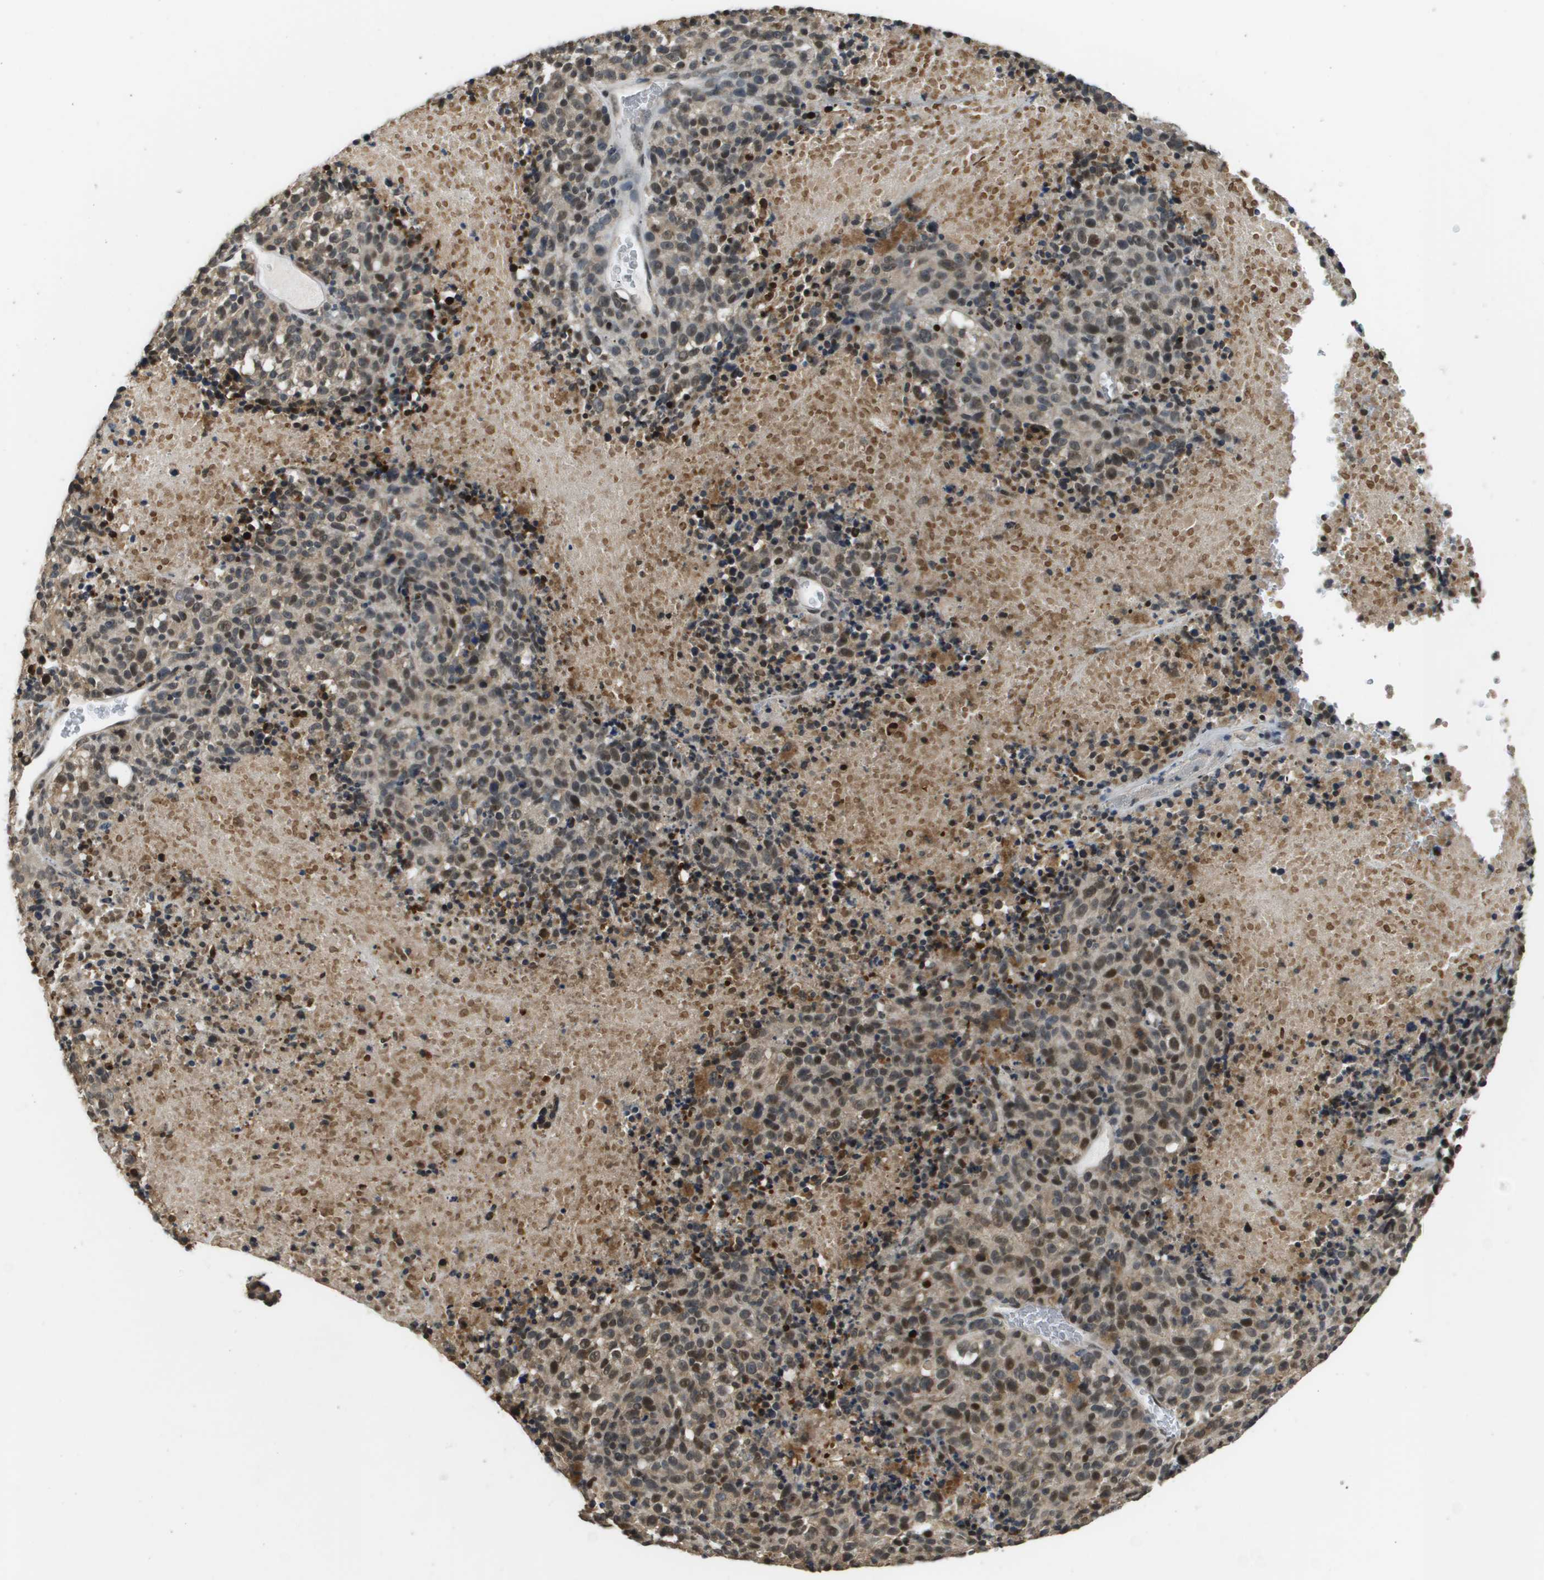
{"staining": {"intensity": "moderate", "quantity": "25%-75%", "location": "nuclear"}, "tissue": "melanoma", "cell_type": "Tumor cells", "image_type": "cancer", "snomed": [{"axis": "morphology", "description": "Malignant melanoma, Metastatic site"}, {"axis": "topography", "description": "Cerebral cortex"}], "caption": "Approximately 25%-75% of tumor cells in malignant melanoma (metastatic site) reveal moderate nuclear protein expression as visualized by brown immunohistochemical staining.", "gene": "FANCC", "patient": {"sex": "female", "age": 52}}